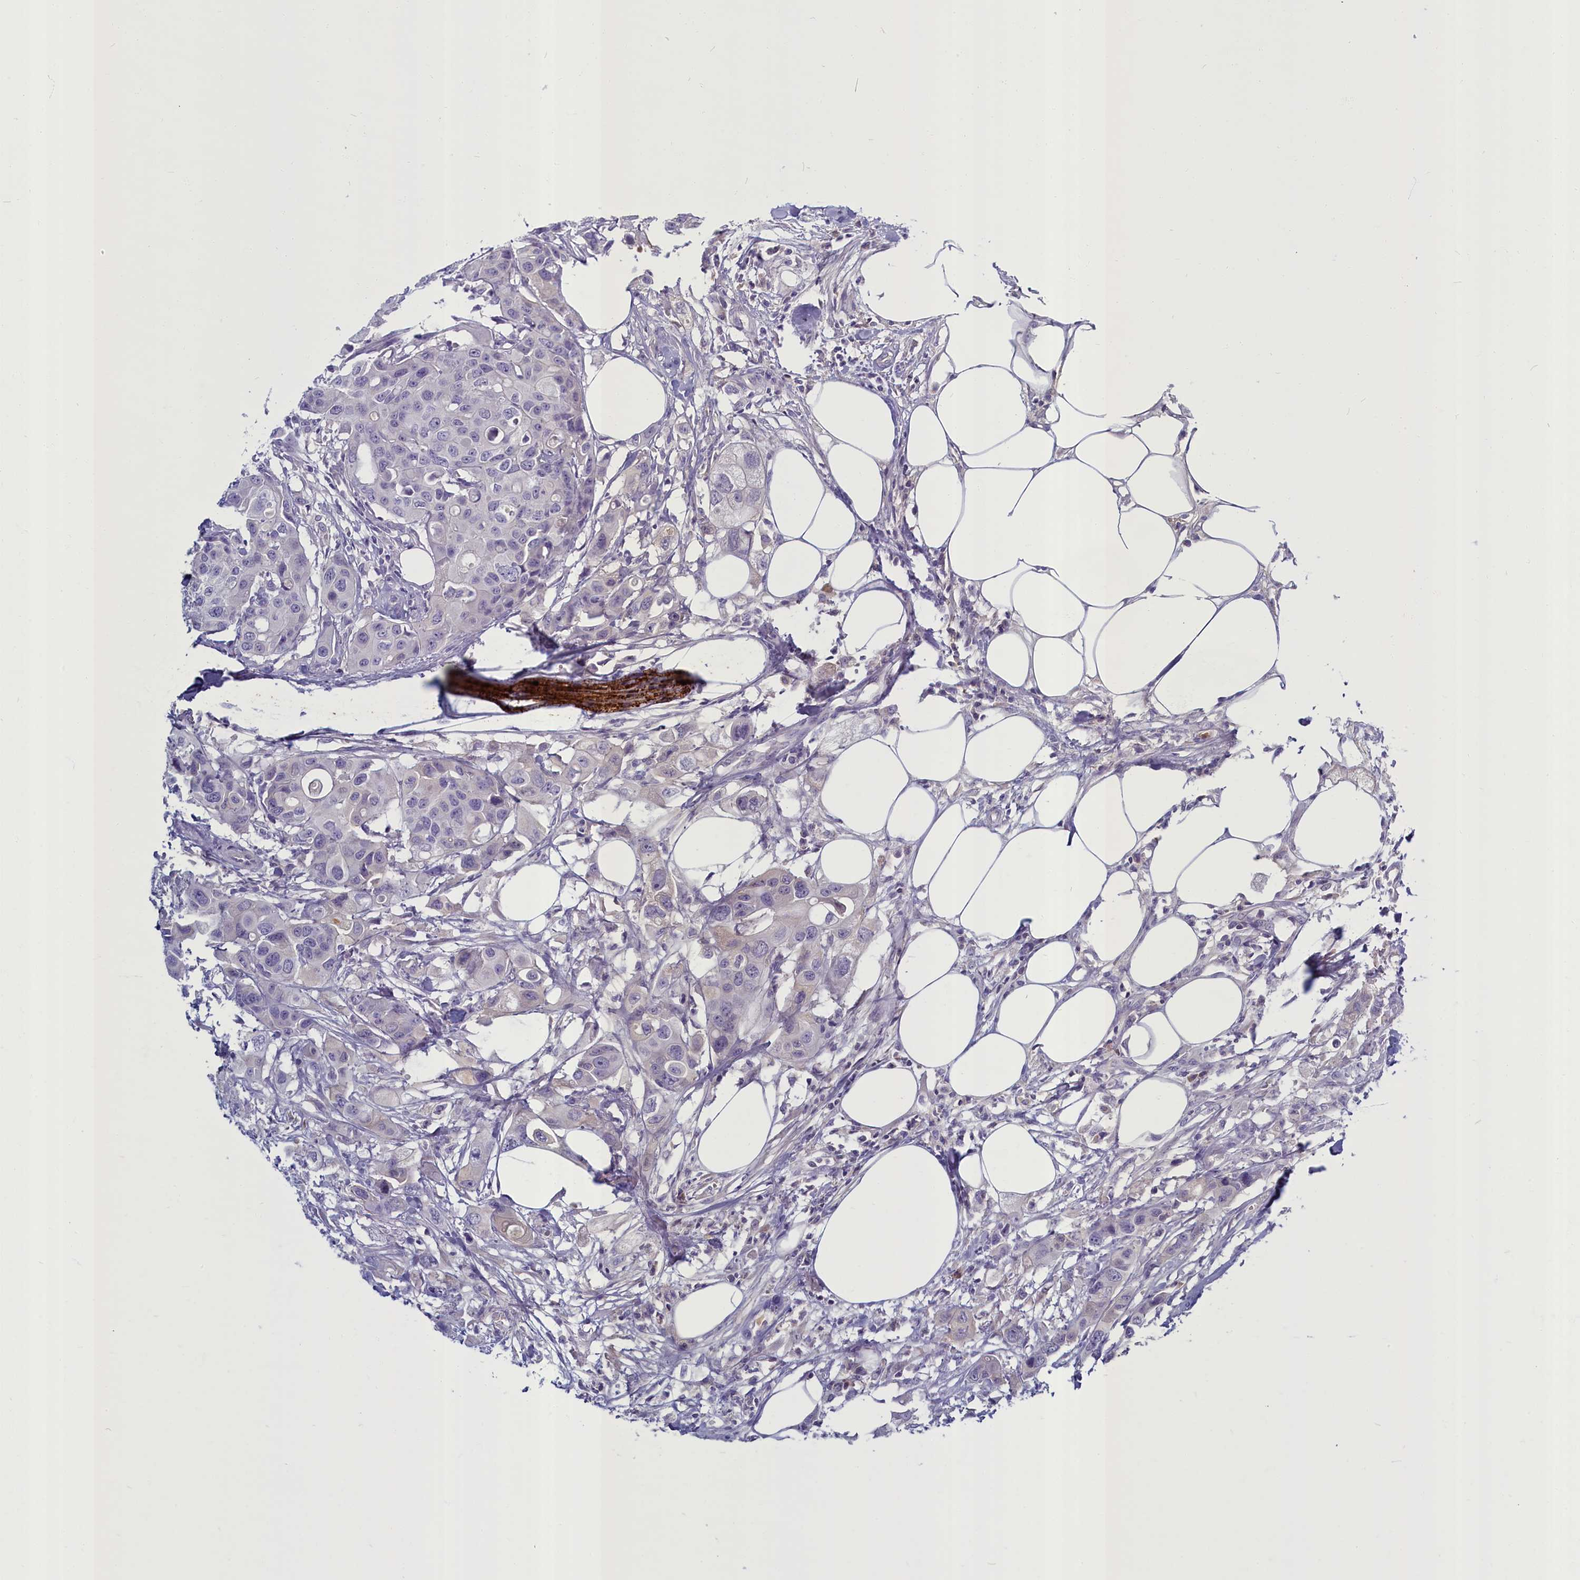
{"staining": {"intensity": "negative", "quantity": "none", "location": "none"}, "tissue": "colorectal cancer", "cell_type": "Tumor cells", "image_type": "cancer", "snomed": [{"axis": "morphology", "description": "Adenocarcinoma, NOS"}, {"axis": "topography", "description": "Colon"}], "caption": "IHC micrograph of human colorectal cancer stained for a protein (brown), which reveals no staining in tumor cells.", "gene": "SV2C", "patient": {"sex": "male", "age": 77}}